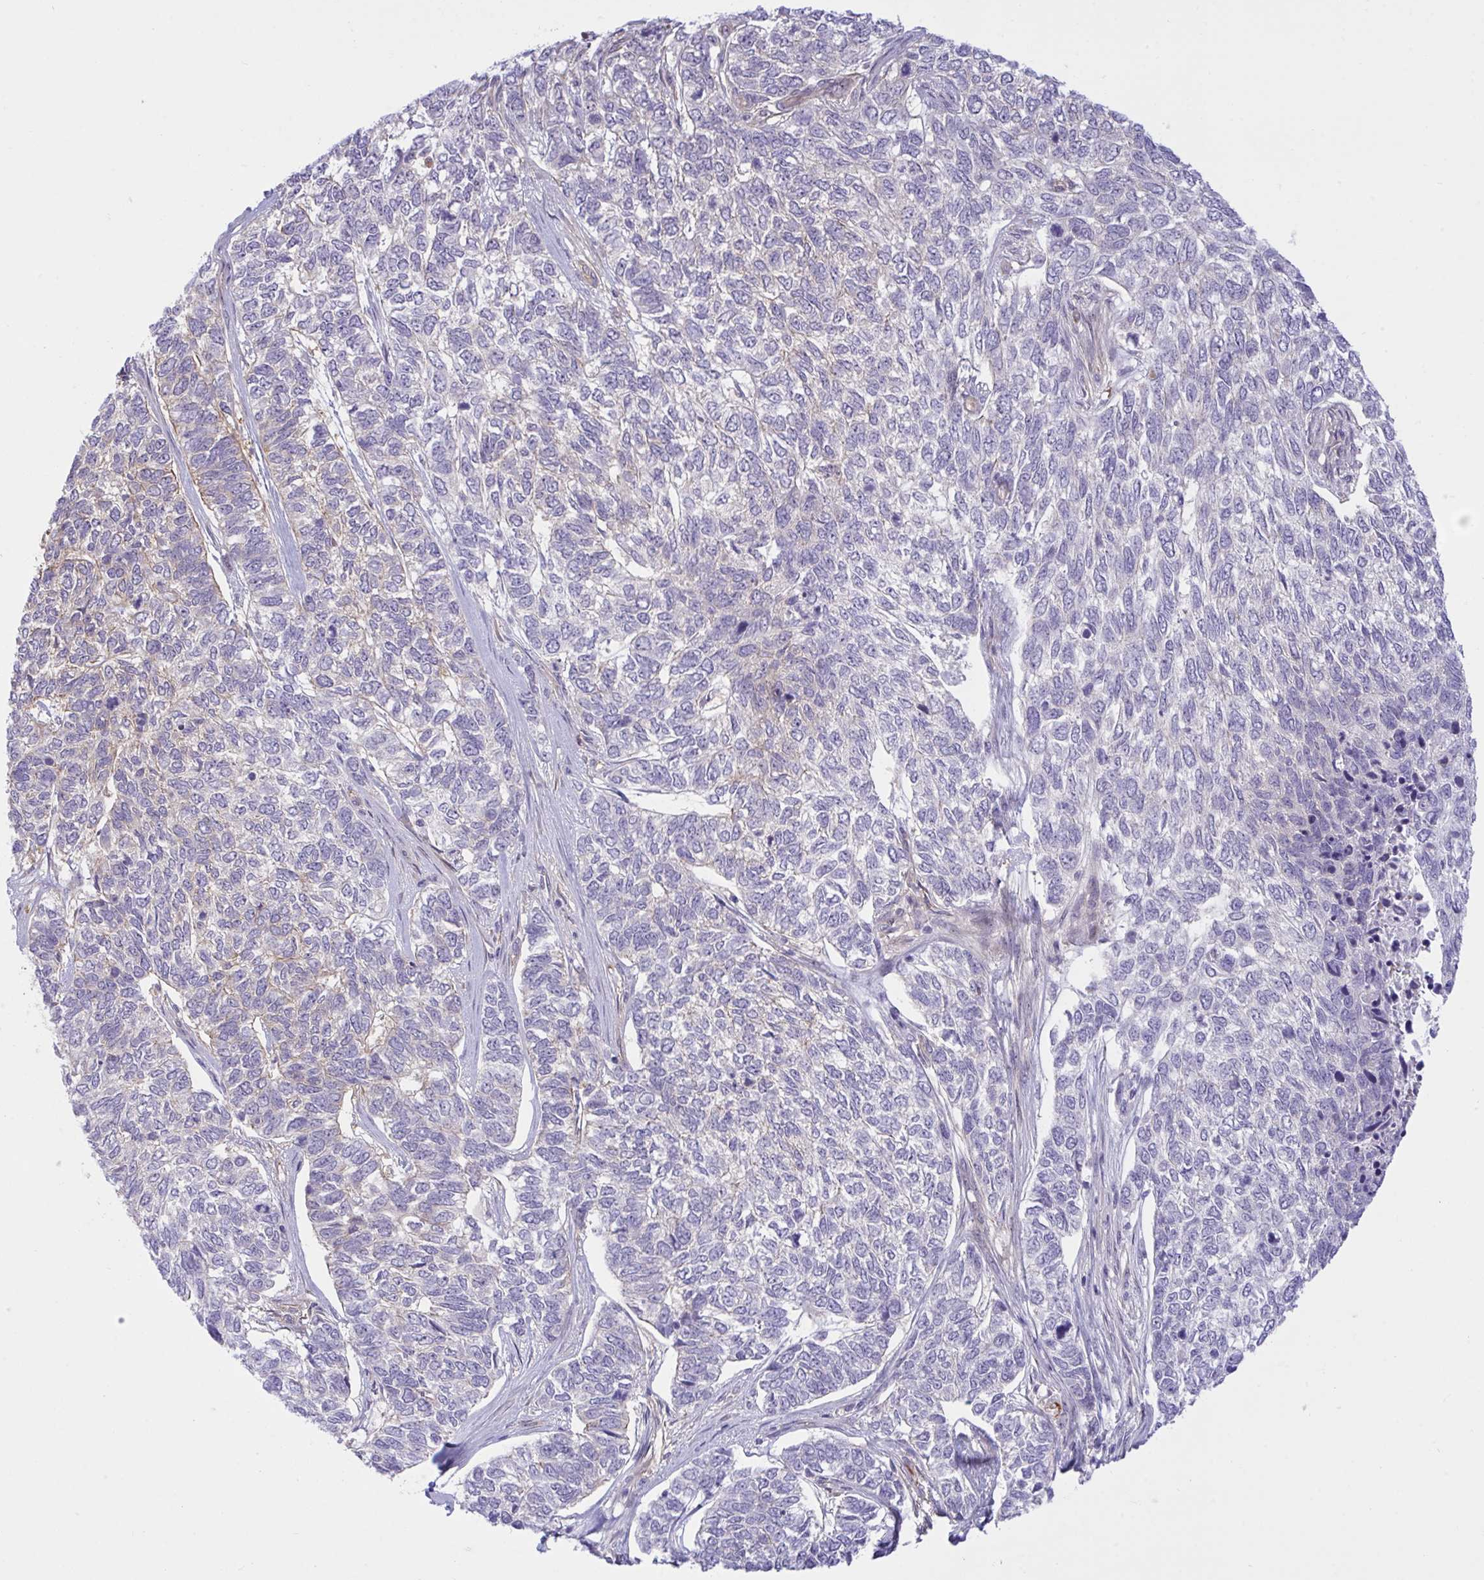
{"staining": {"intensity": "weak", "quantity": "<25%", "location": "cytoplasmic/membranous"}, "tissue": "skin cancer", "cell_type": "Tumor cells", "image_type": "cancer", "snomed": [{"axis": "morphology", "description": "Basal cell carcinoma"}, {"axis": "topography", "description": "Skin"}], "caption": "Immunohistochemistry histopathology image of human skin cancer (basal cell carcinoma) stained for a protein (brown), which exhibits no expression in tumor cells. Brightfield microscopy of immunohistochemistry stained with DAB (brown) and hematoxylin (blue), captured at high magnification.", "gene": "PRRT4", "patient": {"sex": "female", "age": 65}}